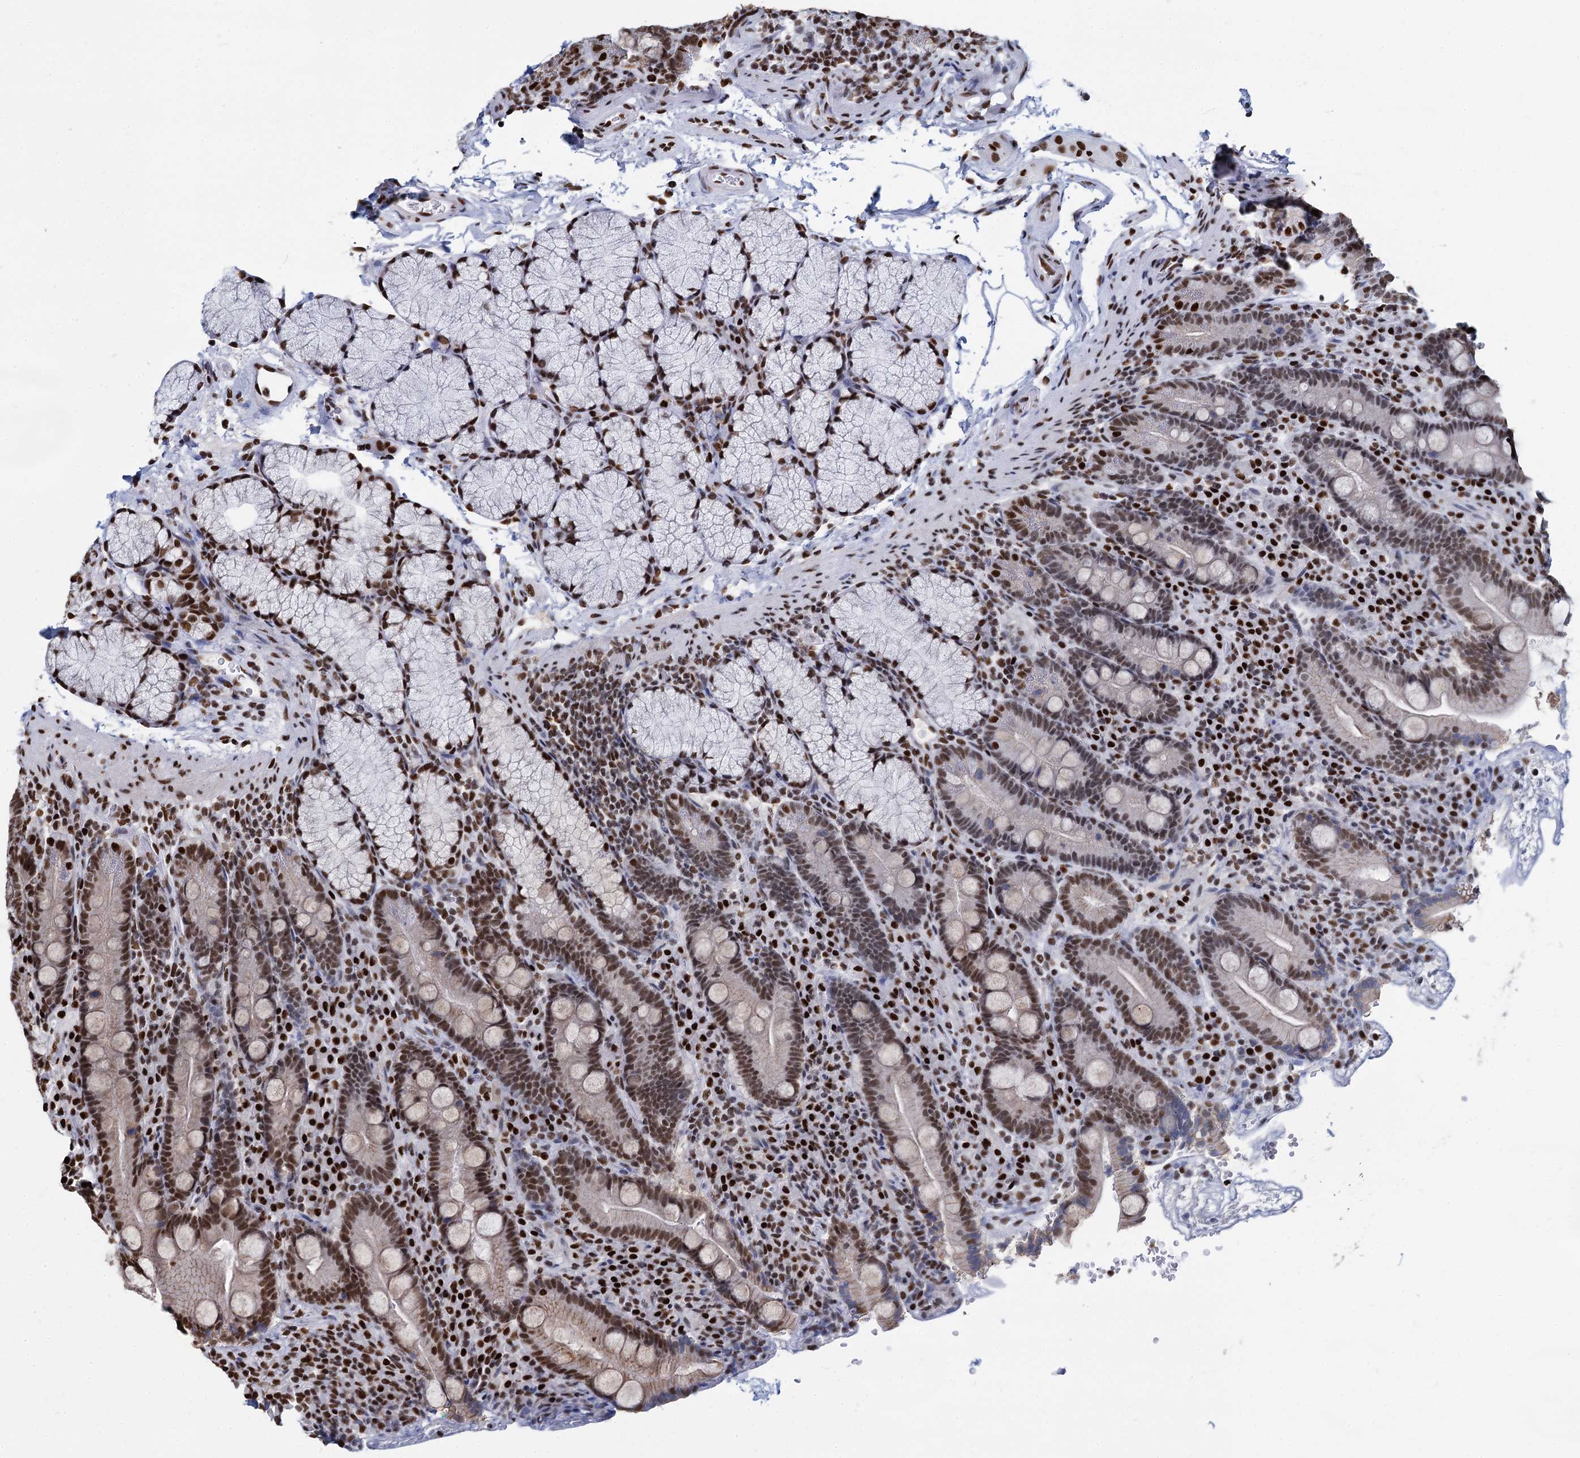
{"staining": {"intensity": "strong", "quantity": ">75%", "location": "cytoplasmic/membranous,nuclear"}, "tissue": "duodenum", "cell_type": "Glandular cells", "image_type": "normal", "snomed": [{"axis": "morphology", "description": "Normal tissue, NOS"}, {"axis": "topography", "description": "Duodenum"}], "caption": "Immunohistochemical staining of normal duodenum demonstrates high levels of strong cytoplasmic/membranous,nuclear expression in approximately >75% of glandular cells.", "gene": "DCPS", "patient": {"sex": "male", "age": 35}}